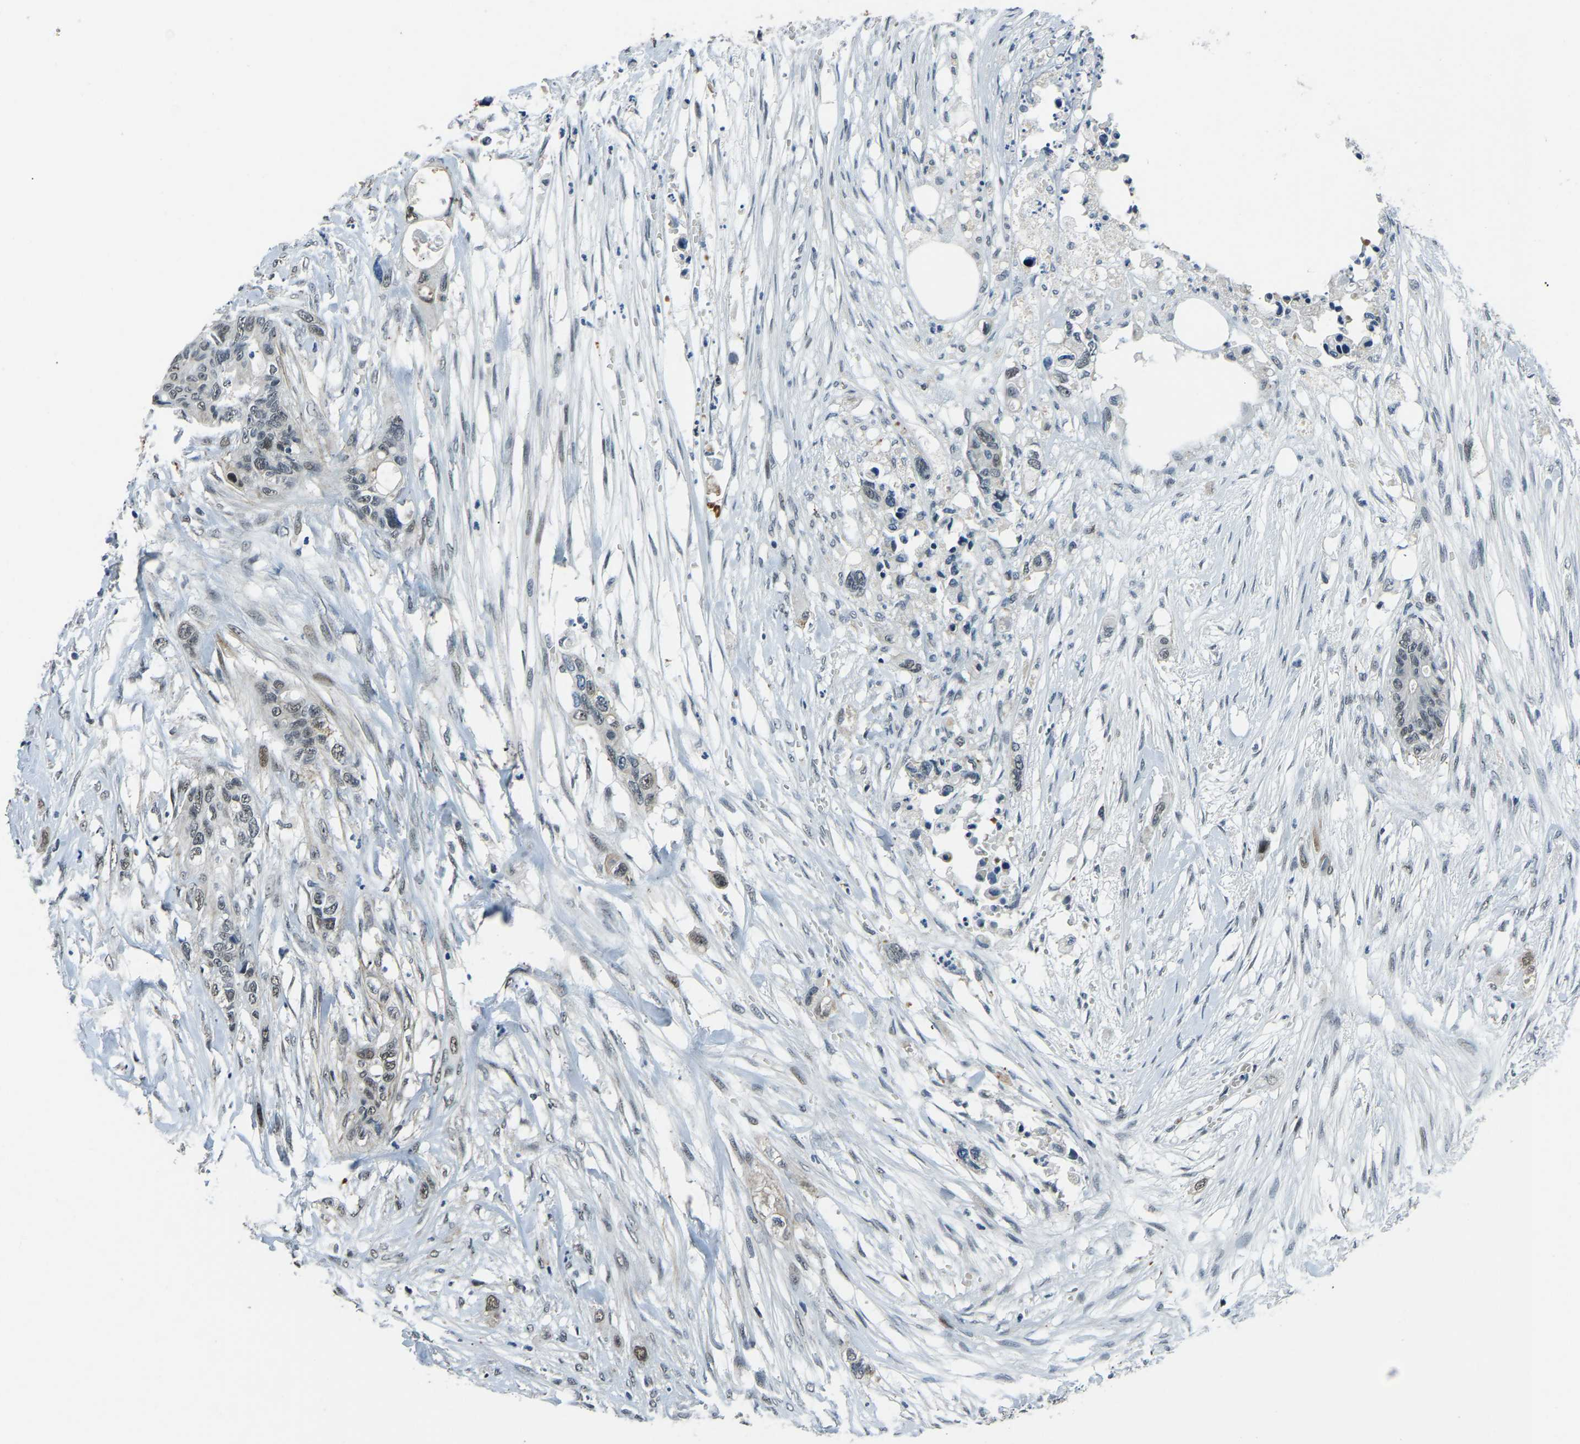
{"staining": {"intensity": "moderate", "quantity": "25%-75%", "location": "nuclear"}, "tissue": "colorectal cancer", "cell_type": "Tumor cells", "image_type": "cancer", "snomed": [{"axis": "morphology", "description": "Adenocarcinoma, NOS"}, {"axis": "topography", "description": "Colon"}], "caption": "A micrograph of human colorectal cancer (adenocarcinoma) stained for a protein reveals moderate nuclear brown staining in tumor cells. The staining is performed using DAB (3,3'-diaminobenzidine) brown chromogen to label protein expression. The nuclei are counter-stained blue using hematoxylin.", "gene": "PRCC", "patient": {"sex": "female", "age": 57}}